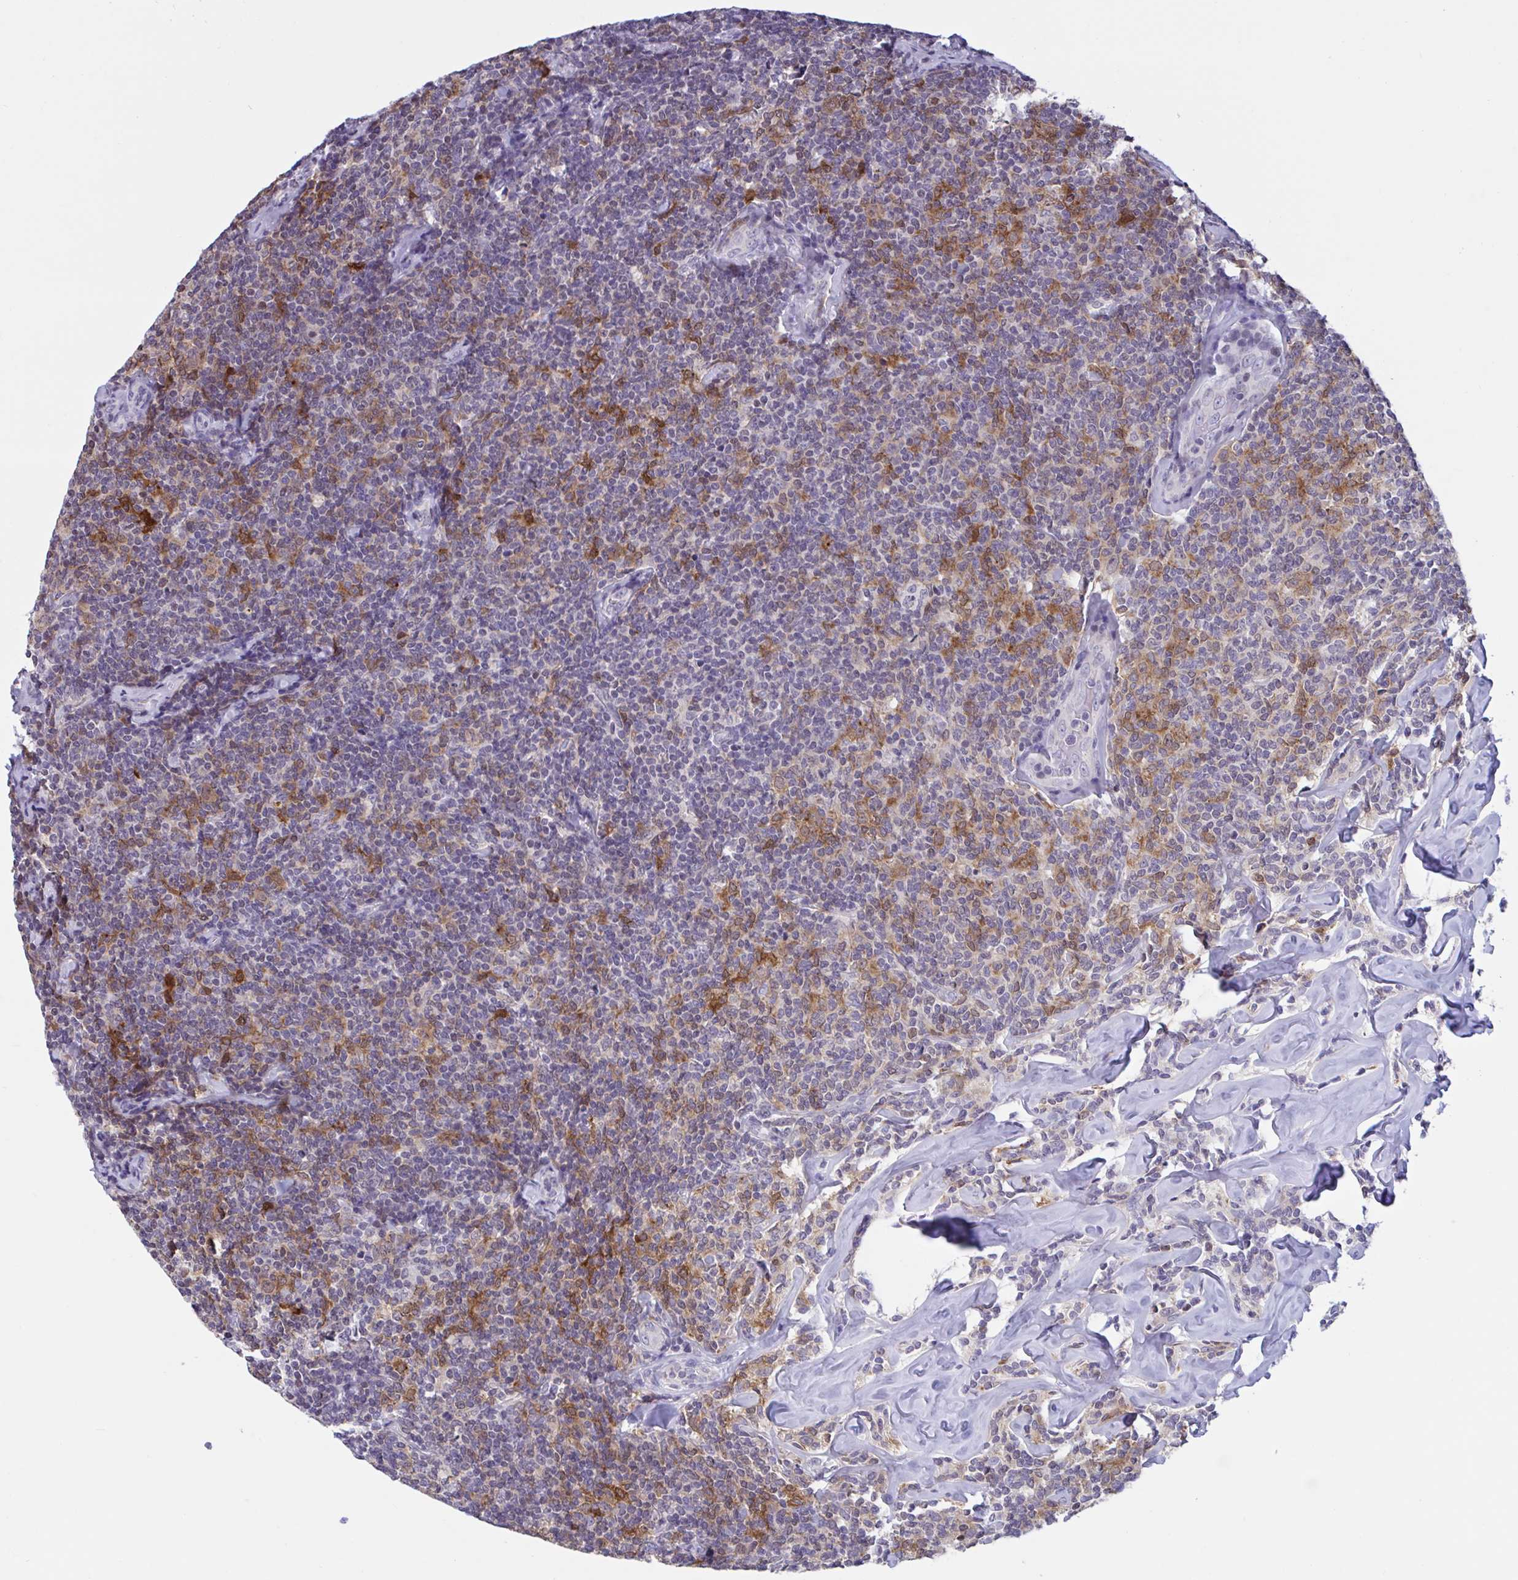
{"staining": {"intensity": "moderate", "quantity": "<25%", "location": "cytoplasmic/membranous"}, "tissue": "lymphoma", "cell_type": "Tumor cells", "image_type": "cancer", "snomed": [{"axis": "morphology", "description": "Malignant lymphoma, non-Hodgkin's type, Low grade"}, {"axis": "topography", "description": "Lymph node"}], "caption": "An immunohistochemistry photomicrograph of tumor tissue is shown. Protein staining in brown shows moderate cytoplasmic/membranous positivity in lymphoma within tumor cells.", "gene": "SNX11", "patient": {"sex": "female", "age": 56}}